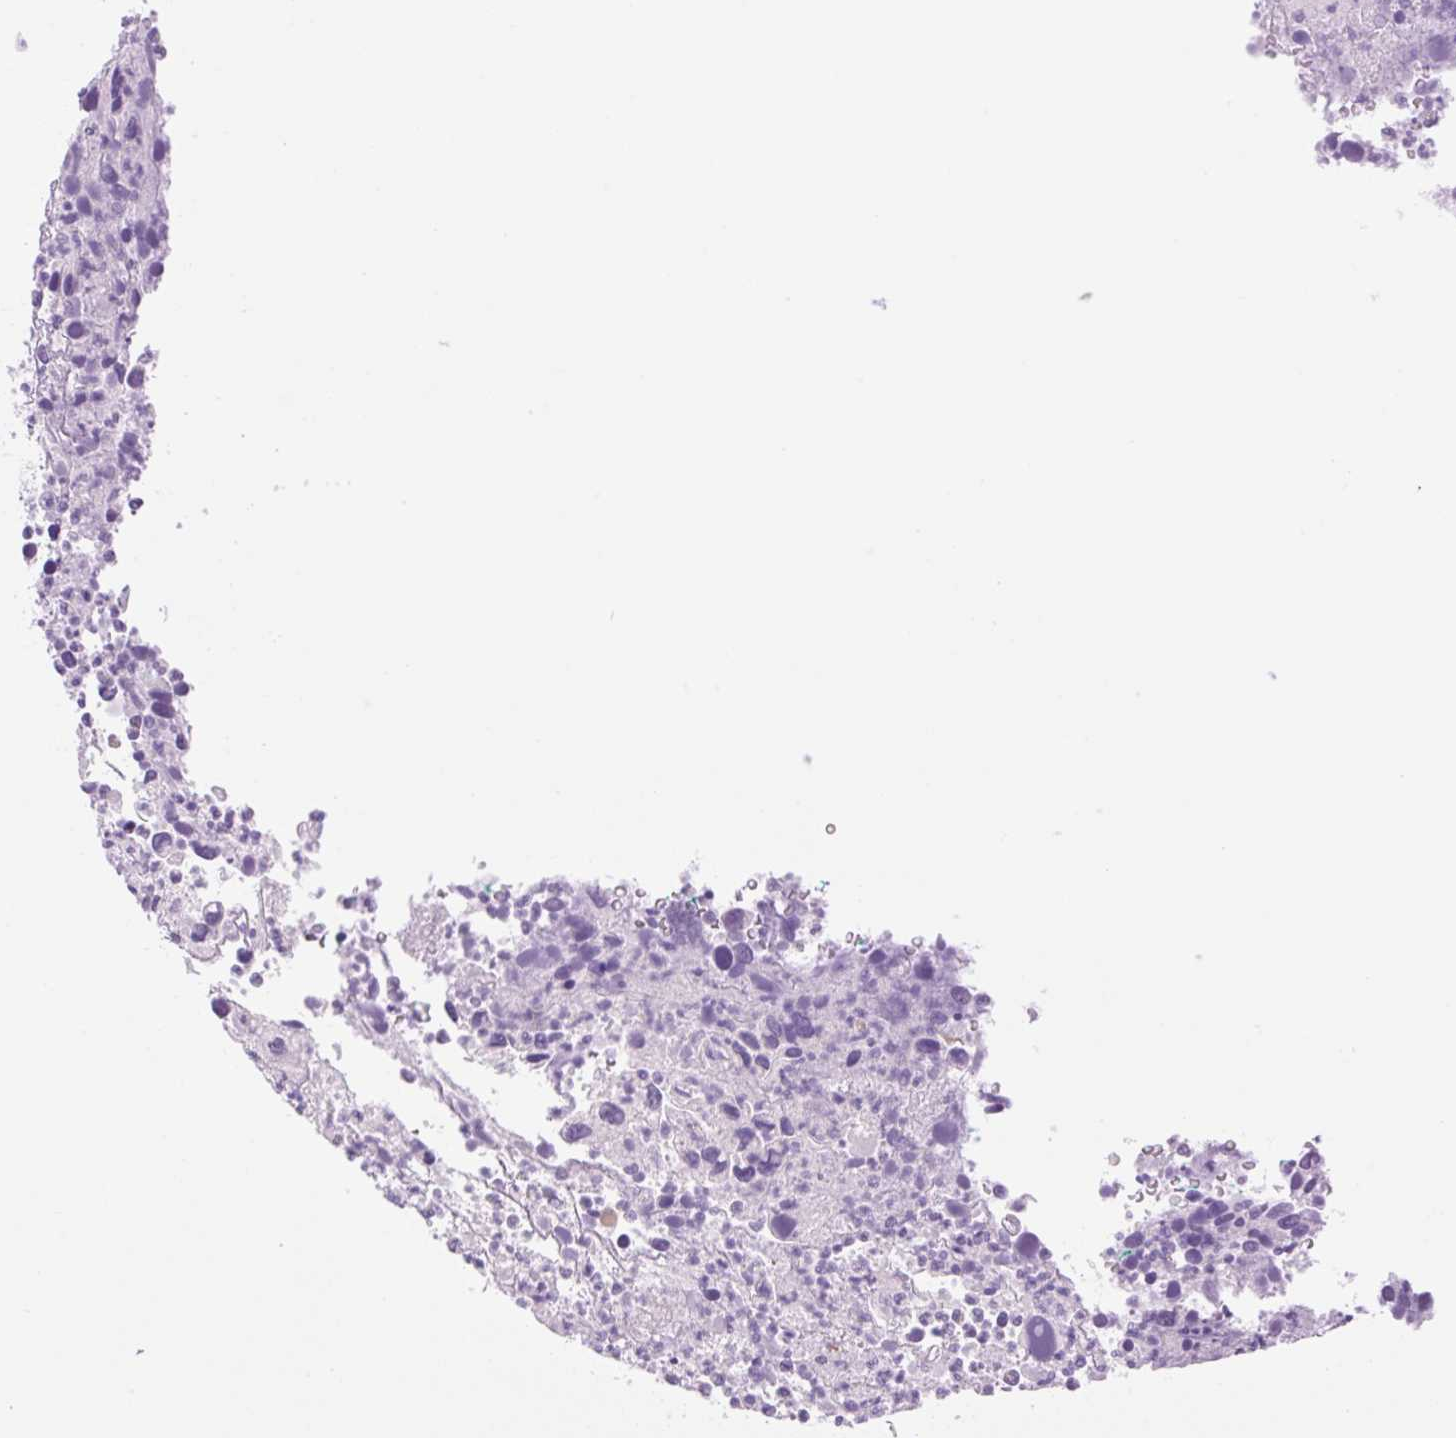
{"staining": {"intensity": "negative", "quantity": "none", "location": "none"}, "tissue": "cervical cancer", "cell_type": "Tumor cells", "image_type": "cancer", "snomed": [{"axis": "morphology", "description": "Squamous cell carcinoma, NOS"}, {"axis": "topography", "description": "Cervix"}], "caption": "An immunohistochemistry image of cervical cancer is shown. There is no staining in tumor cells of cervical cancer.", "gene": "SPRYD4", "patient": {"sex": "female", "age": 55}}